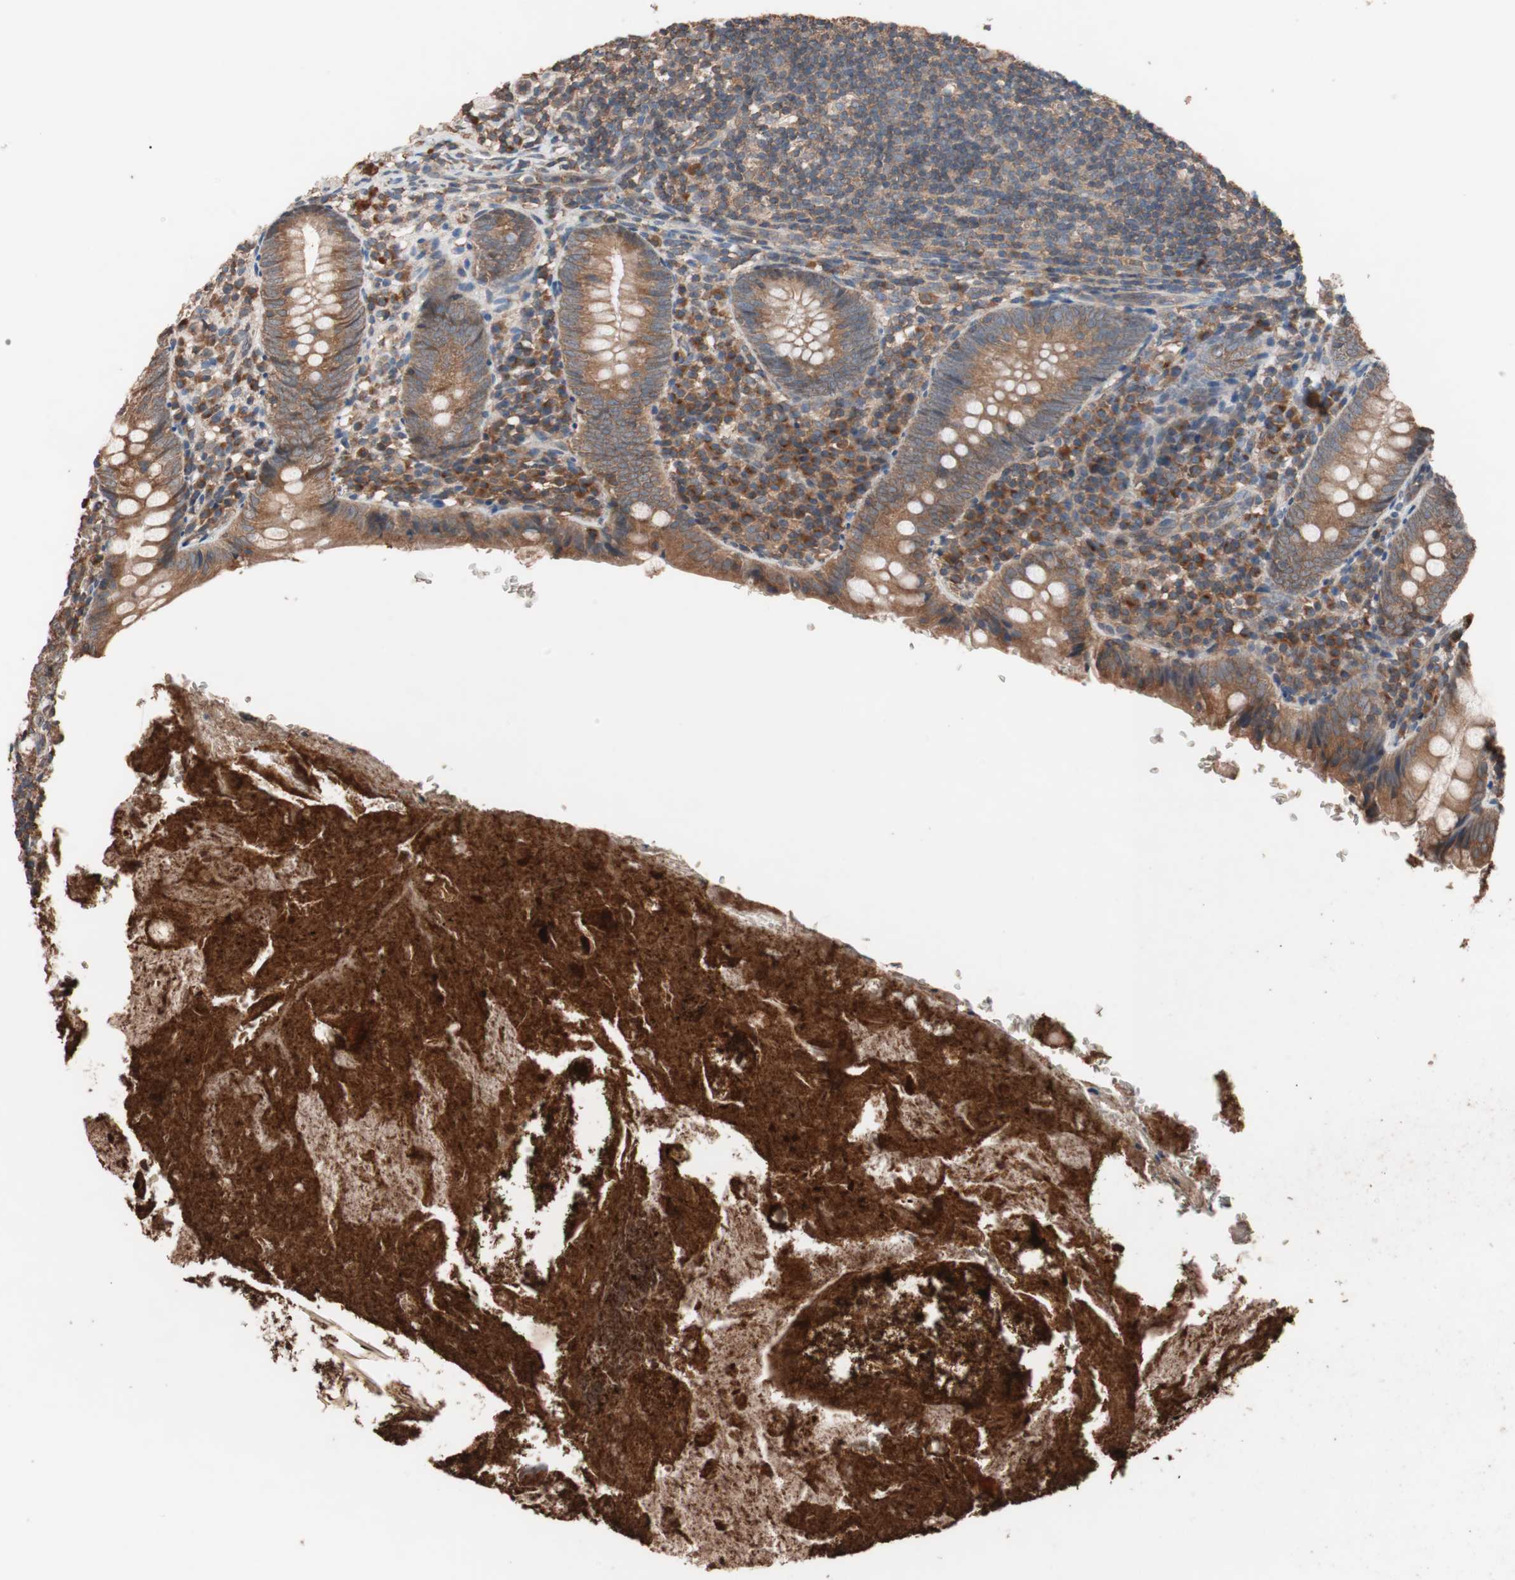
{"staining": {"intensity": "strong", "quantity": ">75%", "location": "cytoplasmic/membranous"}, "tissue": "appendix", "cell_type": "Glandular cells", "image_type": "normal", "snomed": [{"axis": "morphology", "description": "Normal tissue, NOS"}, {"axis": "topography", "description": "Appendix"}], "caption": "The immunohistochemical stain labels strong cytoplasmic/membranous expression in glandular cells of normal appendix.", "gene": "GLYCTK", "patient": {"sex": "female", "age": 10}}